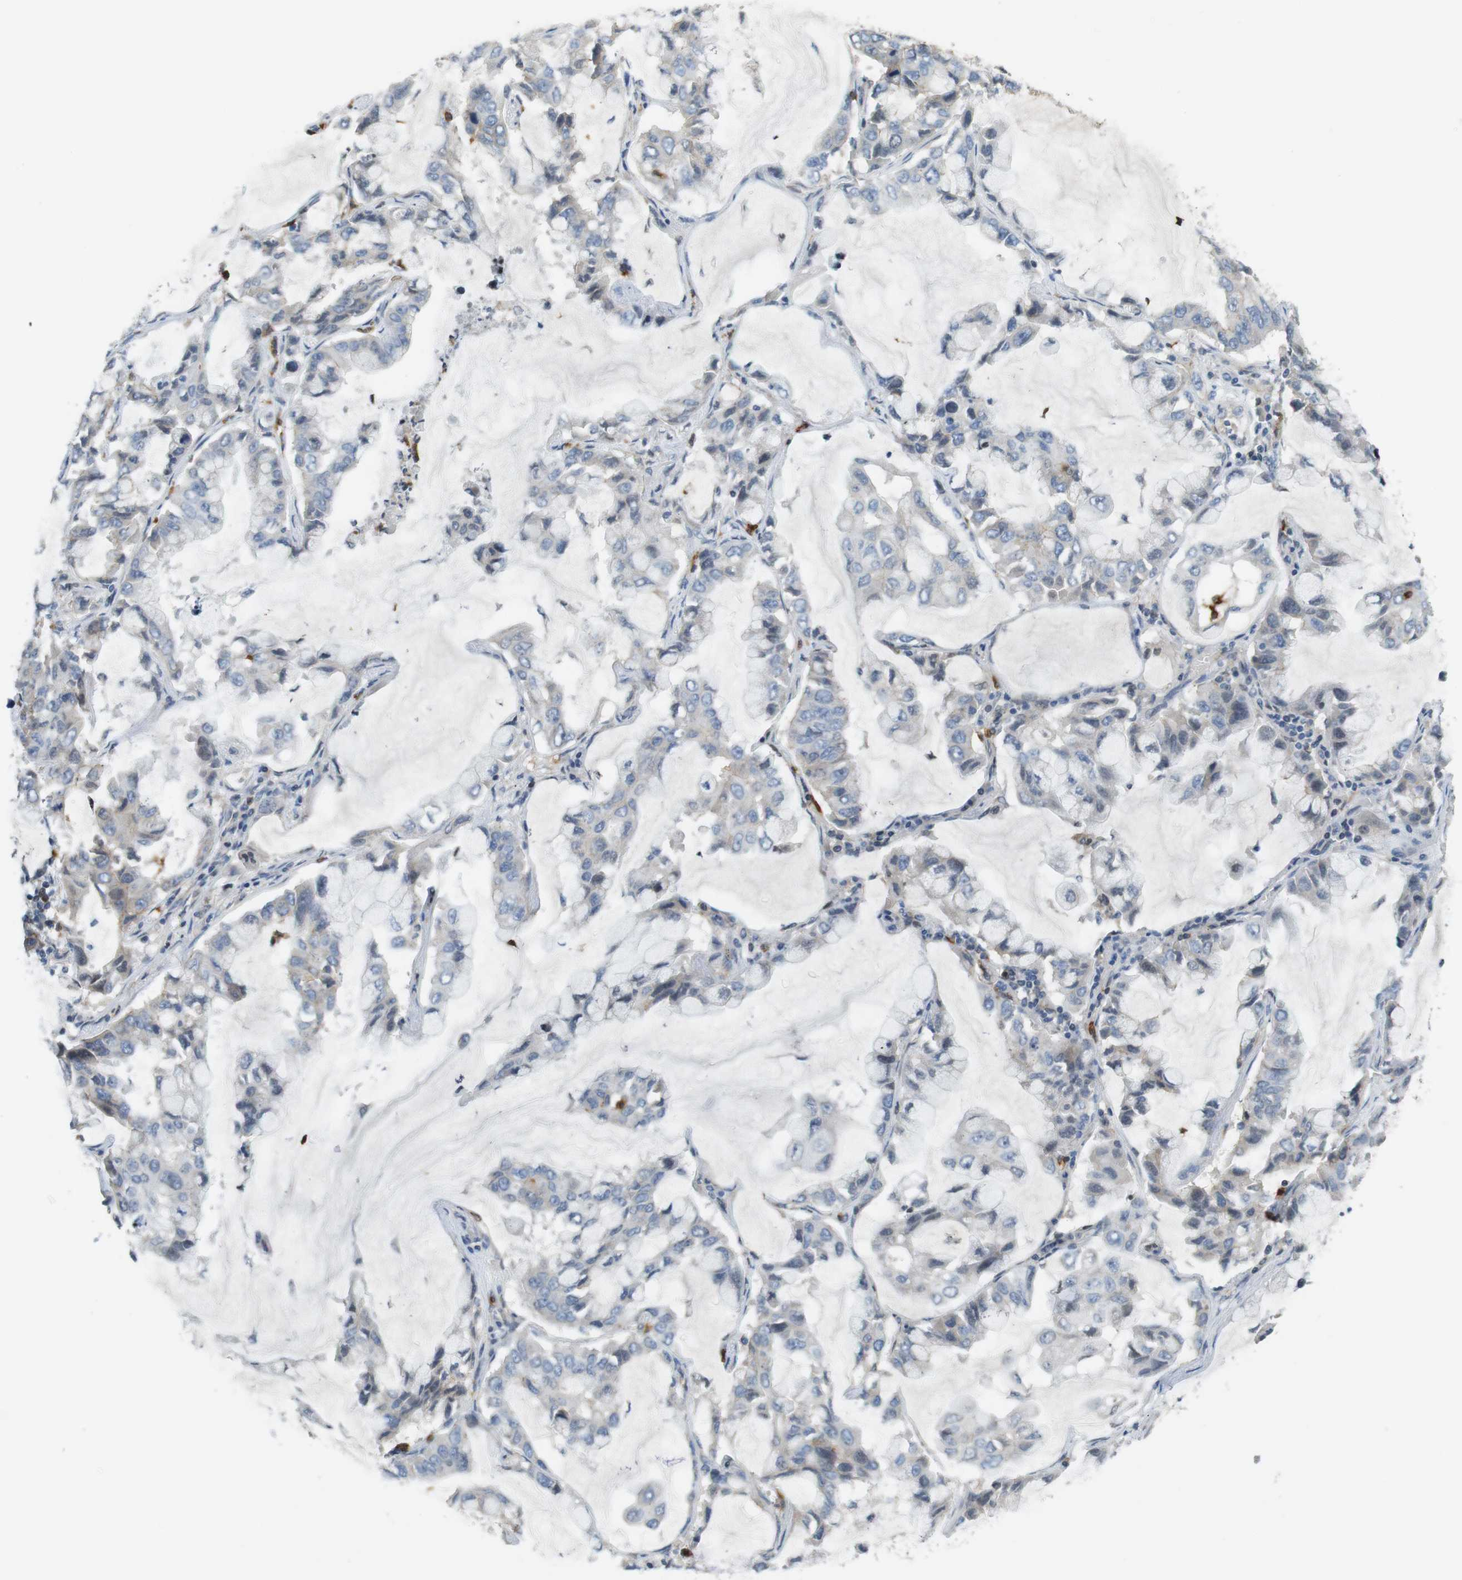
{"staining": {"intensity": "negative", "quantity": "none", "location": "none"}, "tissue": "lung cancer", "cell_type": "Tumor cells", "image_type": "cancer", "snomed": [{"axis": "morphology", "description": "Adenocarcinoma, NOS"}, {"axis": "topography", "description": "Lung"}], "caption": "Photomicrograph shows no significant protein expression in tumor cells of lung adenocarcinoma.", "gene": "PCDH10", "patient": {"sex": "male", "age": 64}}